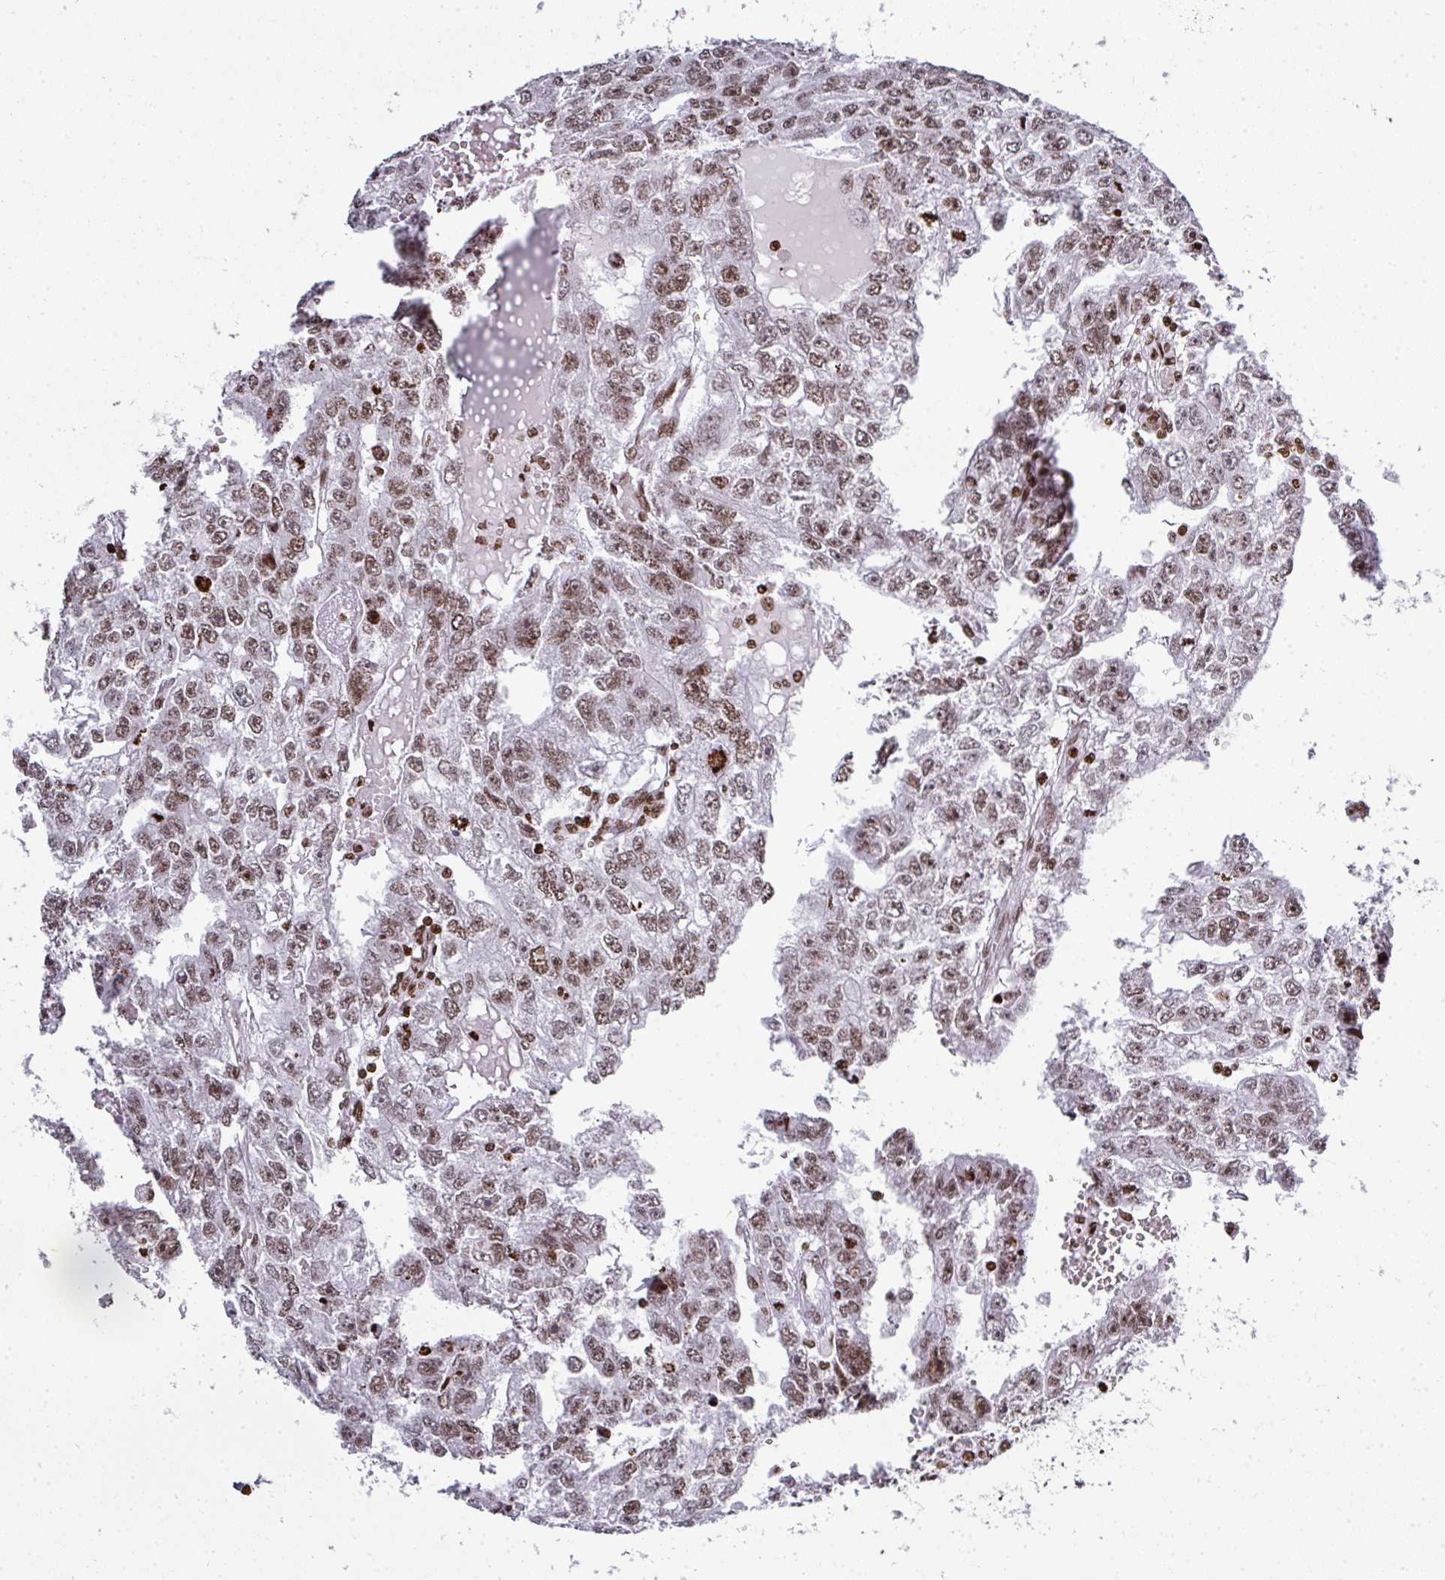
{"staining": {"intensity": "weak", "quantity": ">75%", "location": "nuclear"}, "tissue": "testis cancer", "cell_type": "Tumor cells", "image_type": "cancer", "snomed": [{"axis": "morphology", "description": "Carcinoma, Embryonal, NOS"}, {"axis": "topography", "description": "Testis"}], "caption": "Brown immunohistochemical staining in testis cancer displays weak nuclear positivity in approximately >75% of tumor cells. The protein of interest is shown in brown color, while the nuclei are stained blue.", "gene": "RASL11A", "patient": {"sex": "male", "age": 20}}